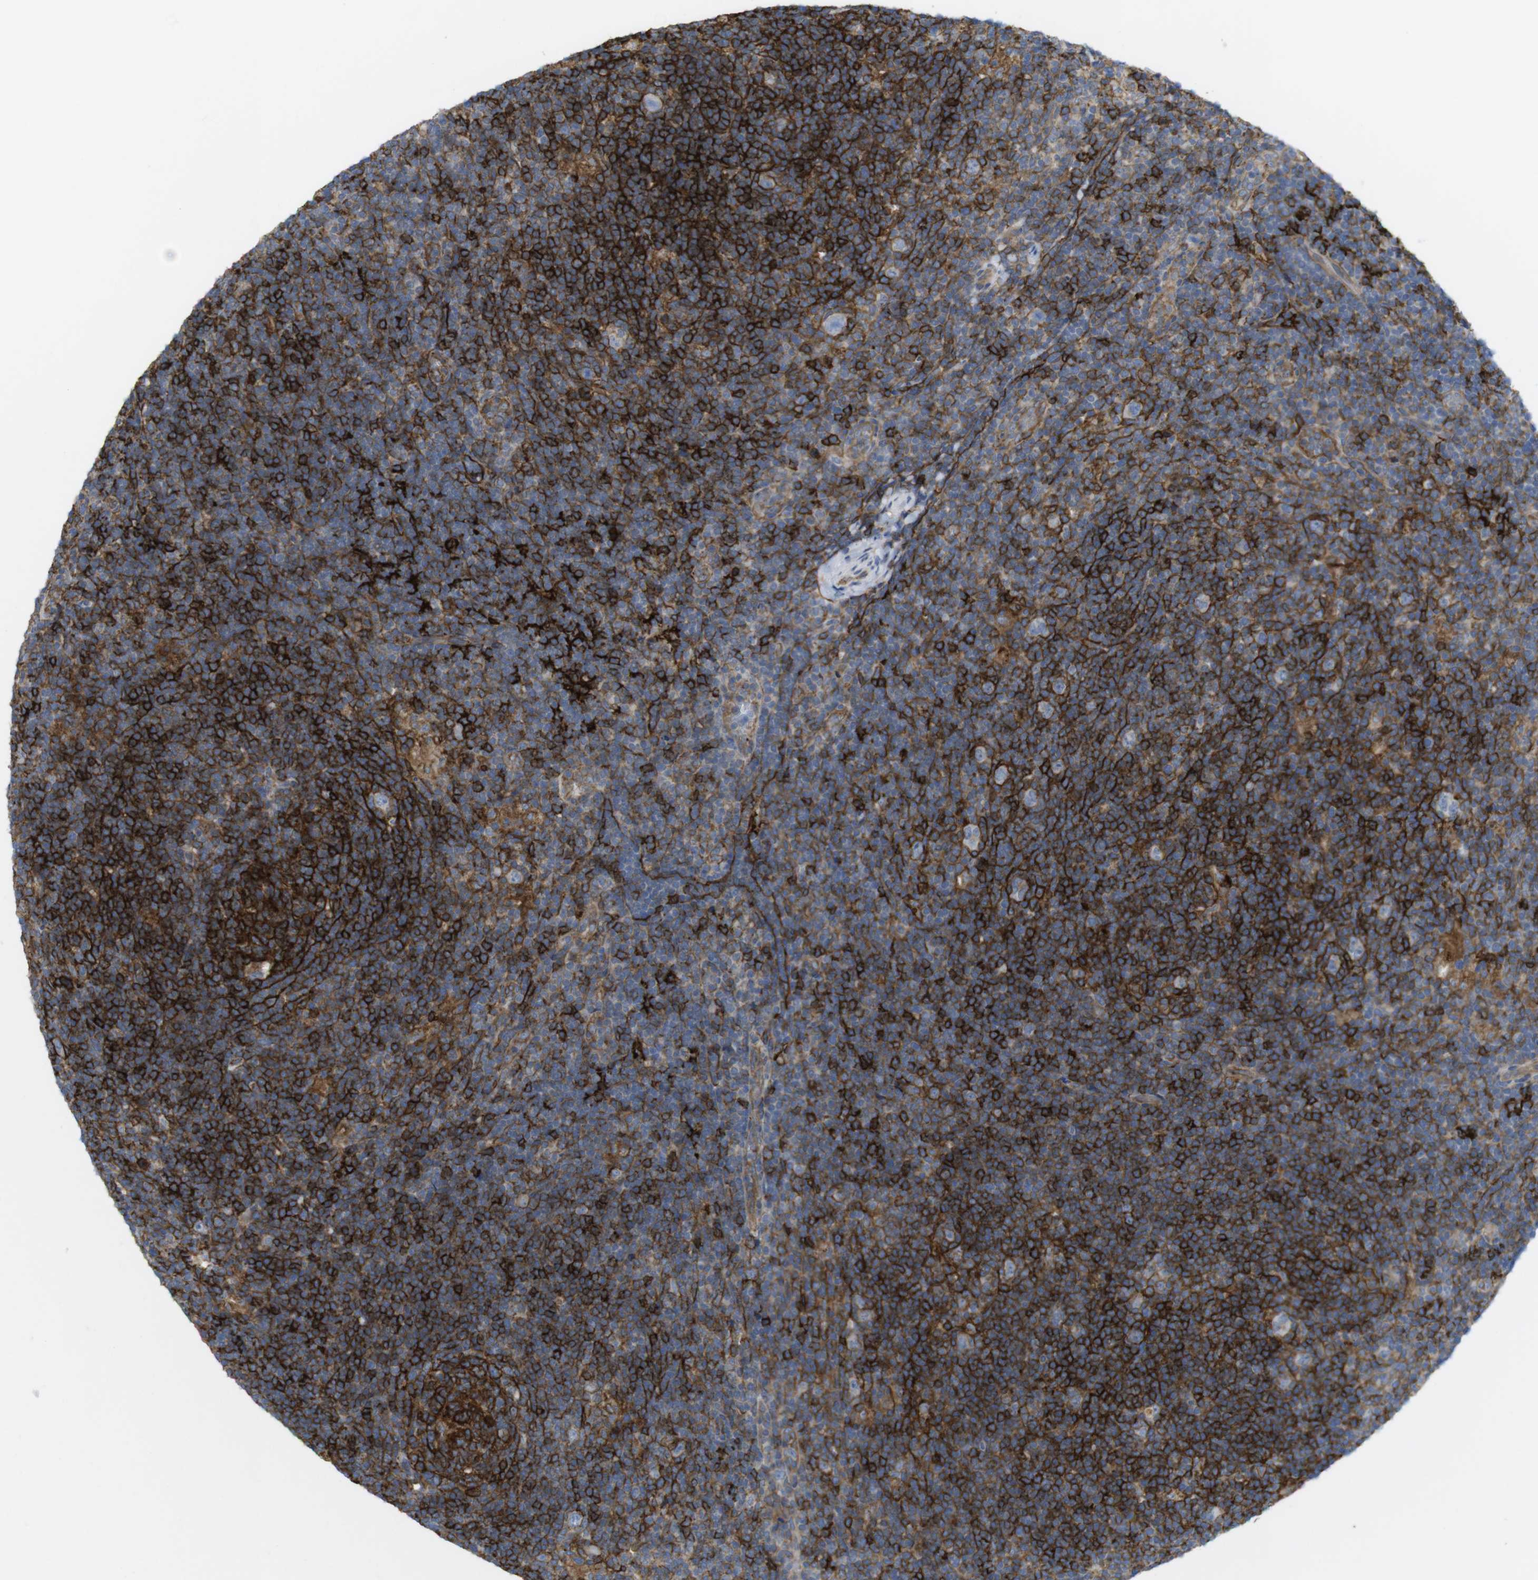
{"staining": {"intensity": "negative", "quantity": "none", "location": "none"}, "tissue": "lymphoma", "cell_type": "Tumor cells", "image_type": "cancer", "snomed": [{"axis": "morphology", "description": "Hodgkin's disease, NOS"}, {"axis": "topography", "description": "Lymph node"}], "caption": "An IHC photomicrograph of lymphoma is shown. There is no staining in tumor cells of lymphoma.", "gene": "CCR6", "patient": {"sex": "female", "age": 57}}